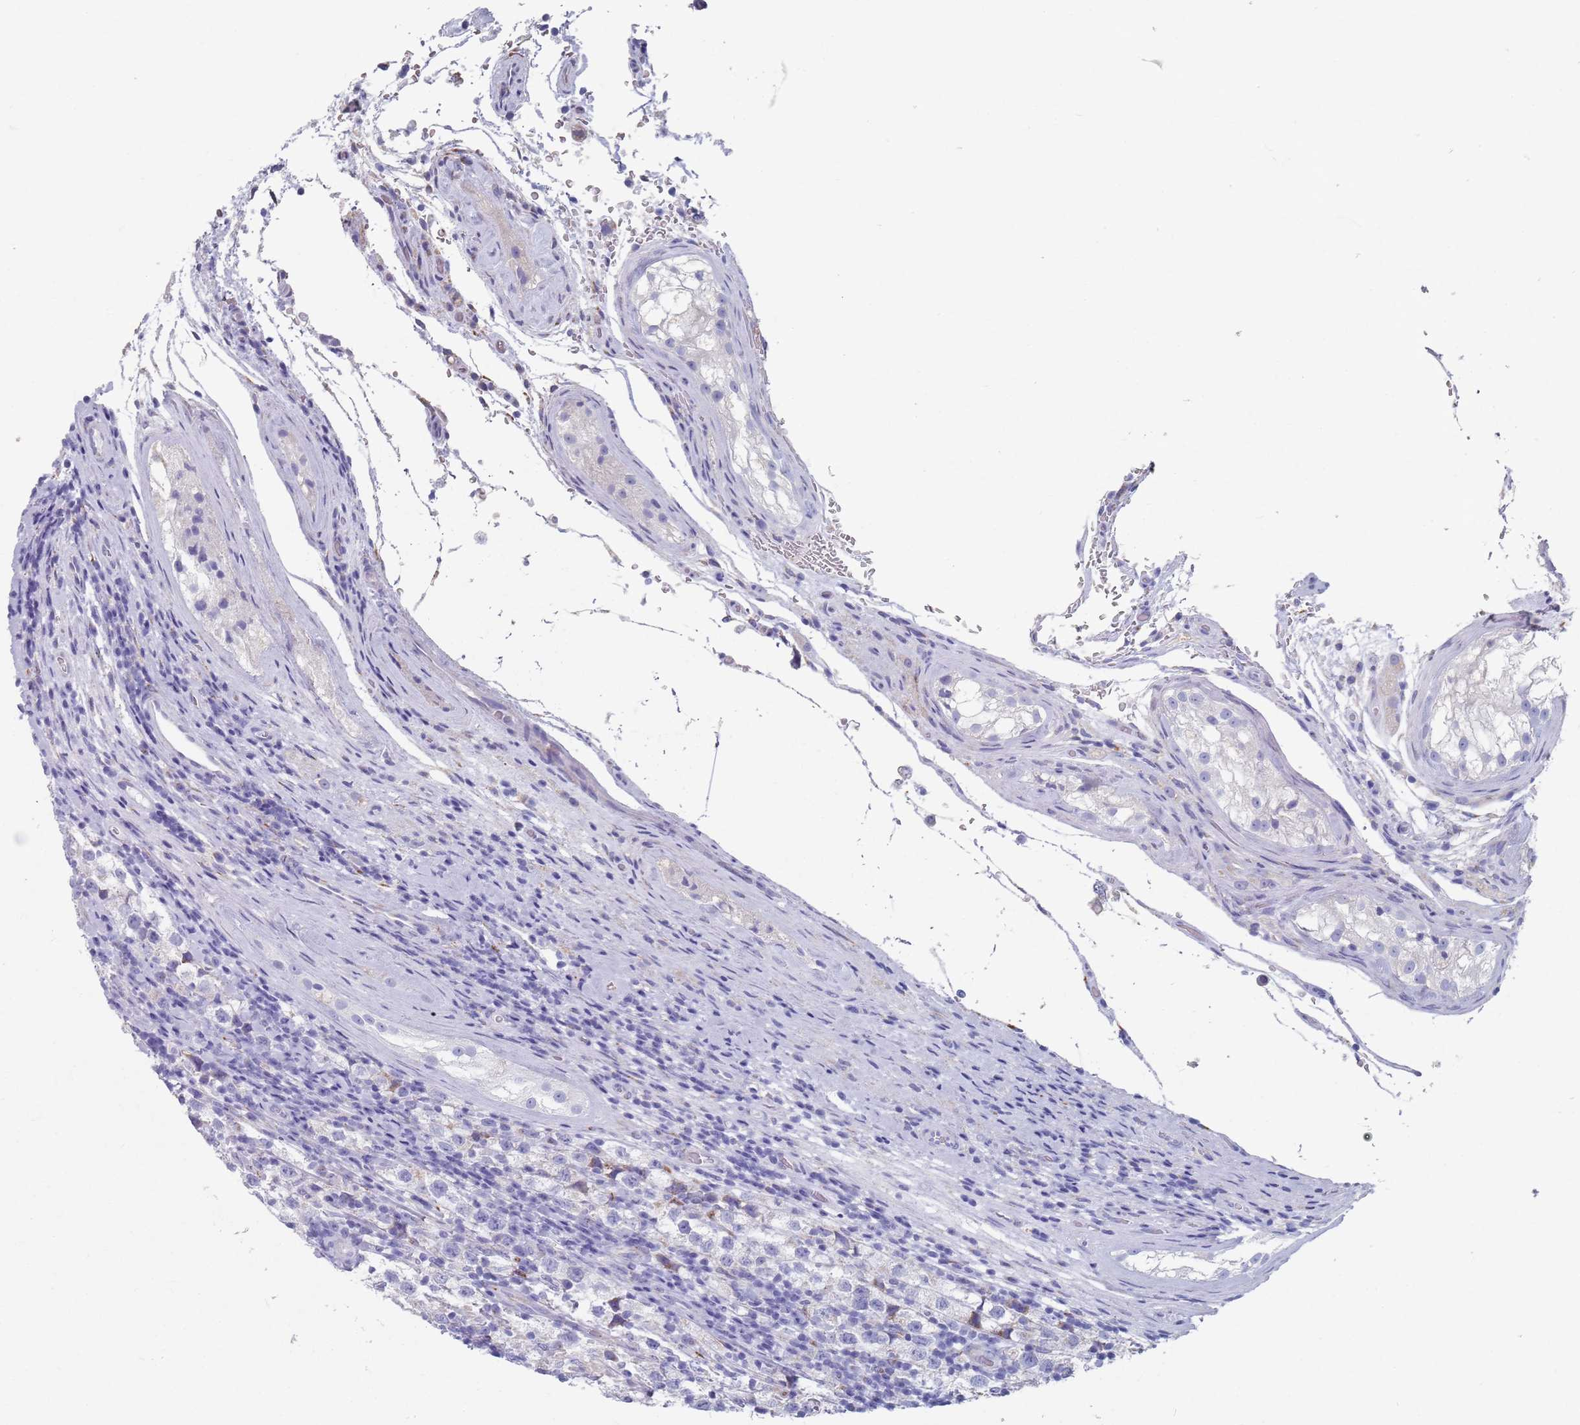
{"staining": {"intensity": "negative", "quantity": "none", "location": "none"}, "tissue": "testis cancer", "cell_type": "Tumor cells", "image_type": "cancer", "snomed": [{"axis": "morphology", "description": "Seminoma, NOS"}, {"axis": "morphology", "description": "Carcinoma, Embryonal, NOS"}, {"axis": "topography", "description": "Testis"}], "caption": "Testis seminoma was stained to show a protein in brown. There is no significant positivity in tumor cells.", "gene": "PLOD1", "patient": {"sex": "male", "age": 41}}